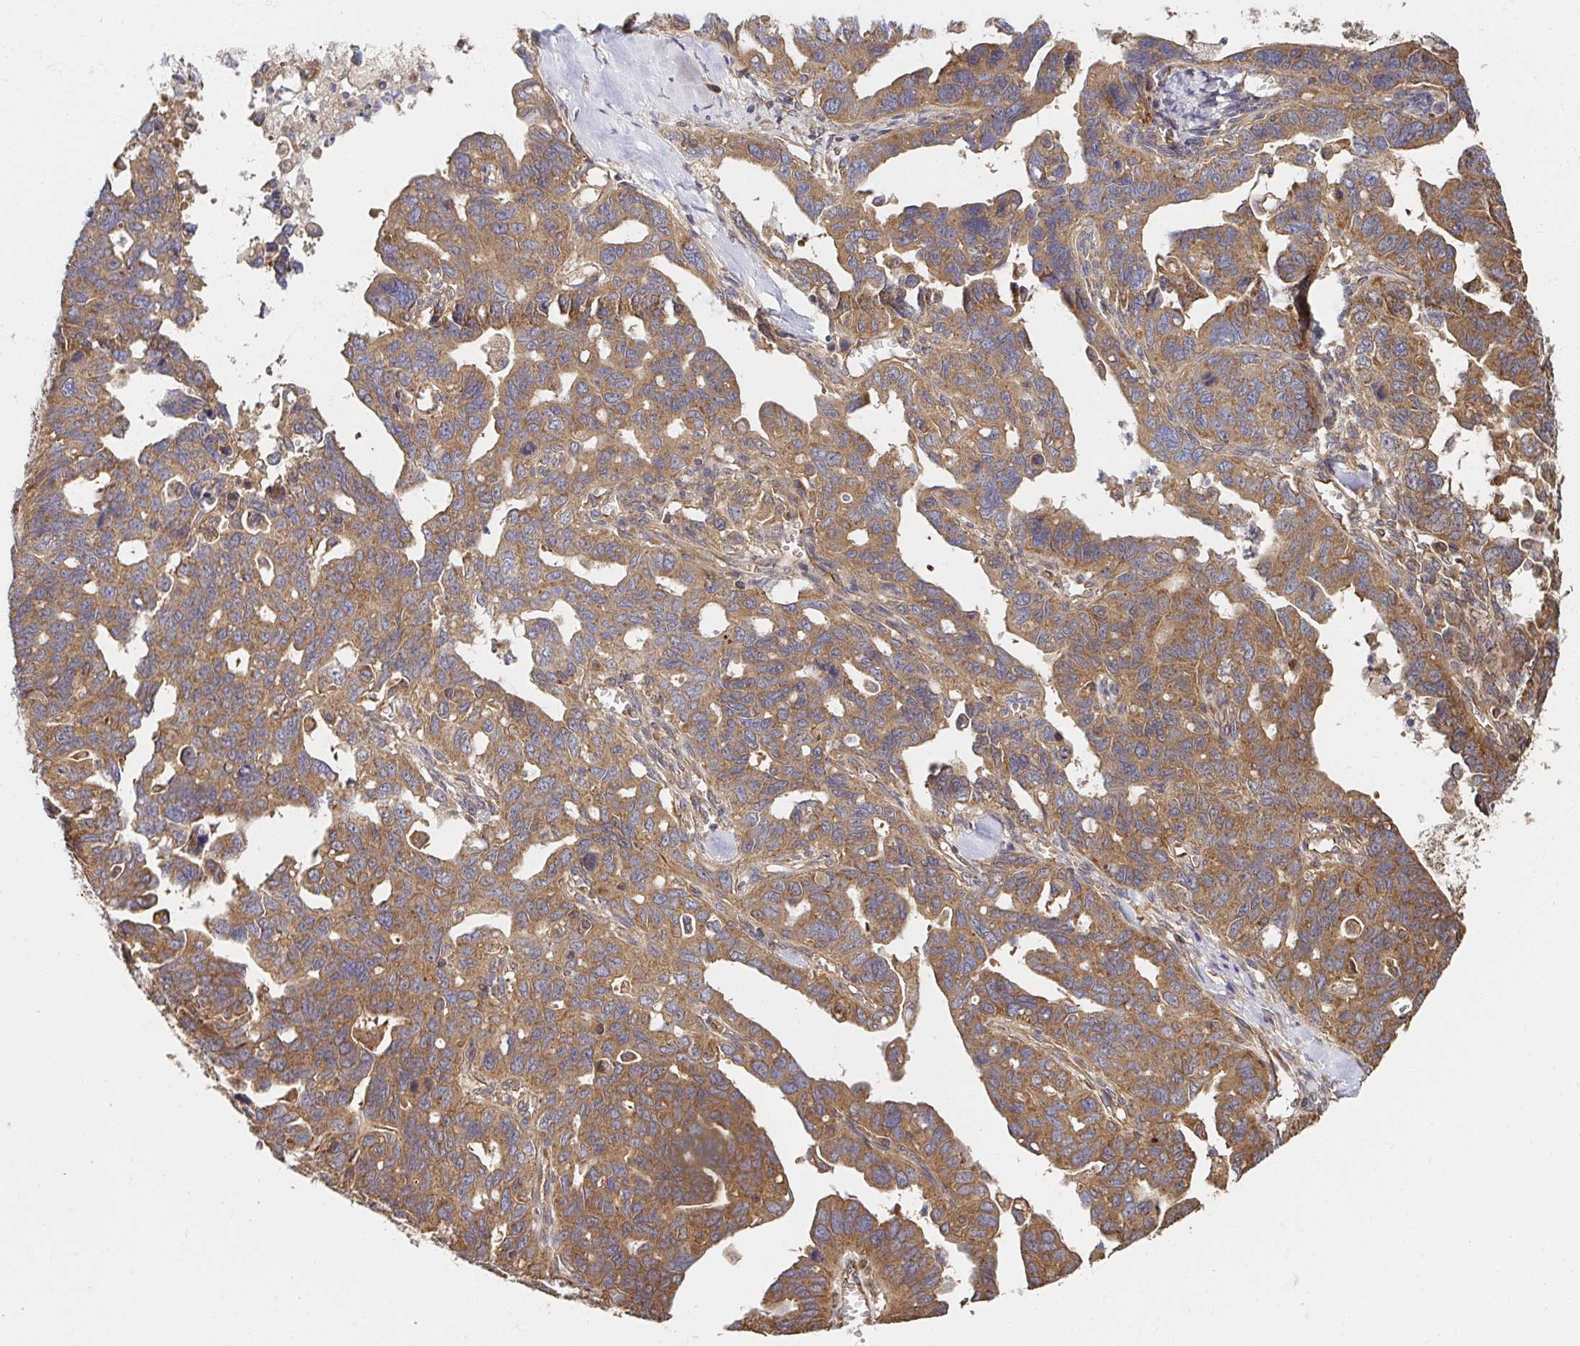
{"staining": {"intensity": "moderate", "quantity": ">75%", "location": "cytoplasmic/membranous"}, "tissue": "ovarian cancer", "cell_type": "Tumor cells", "image_type": "cancer", "snomed": [{"axis": "morphology", "description": "Cystadenocarcinoma, serous, NOS"}, {"axis": "topography", "description": "Ovary"}], "caption": "Immunohistochemical staining of human serous cystadenocarcinoma (ovarian) demonstrates medium levels of moderate cytoplasmic/membranous protein staining in about >75% of tumor cells.", "gene": "APBB1", "patient": {"sex": "female", "age": 69}}